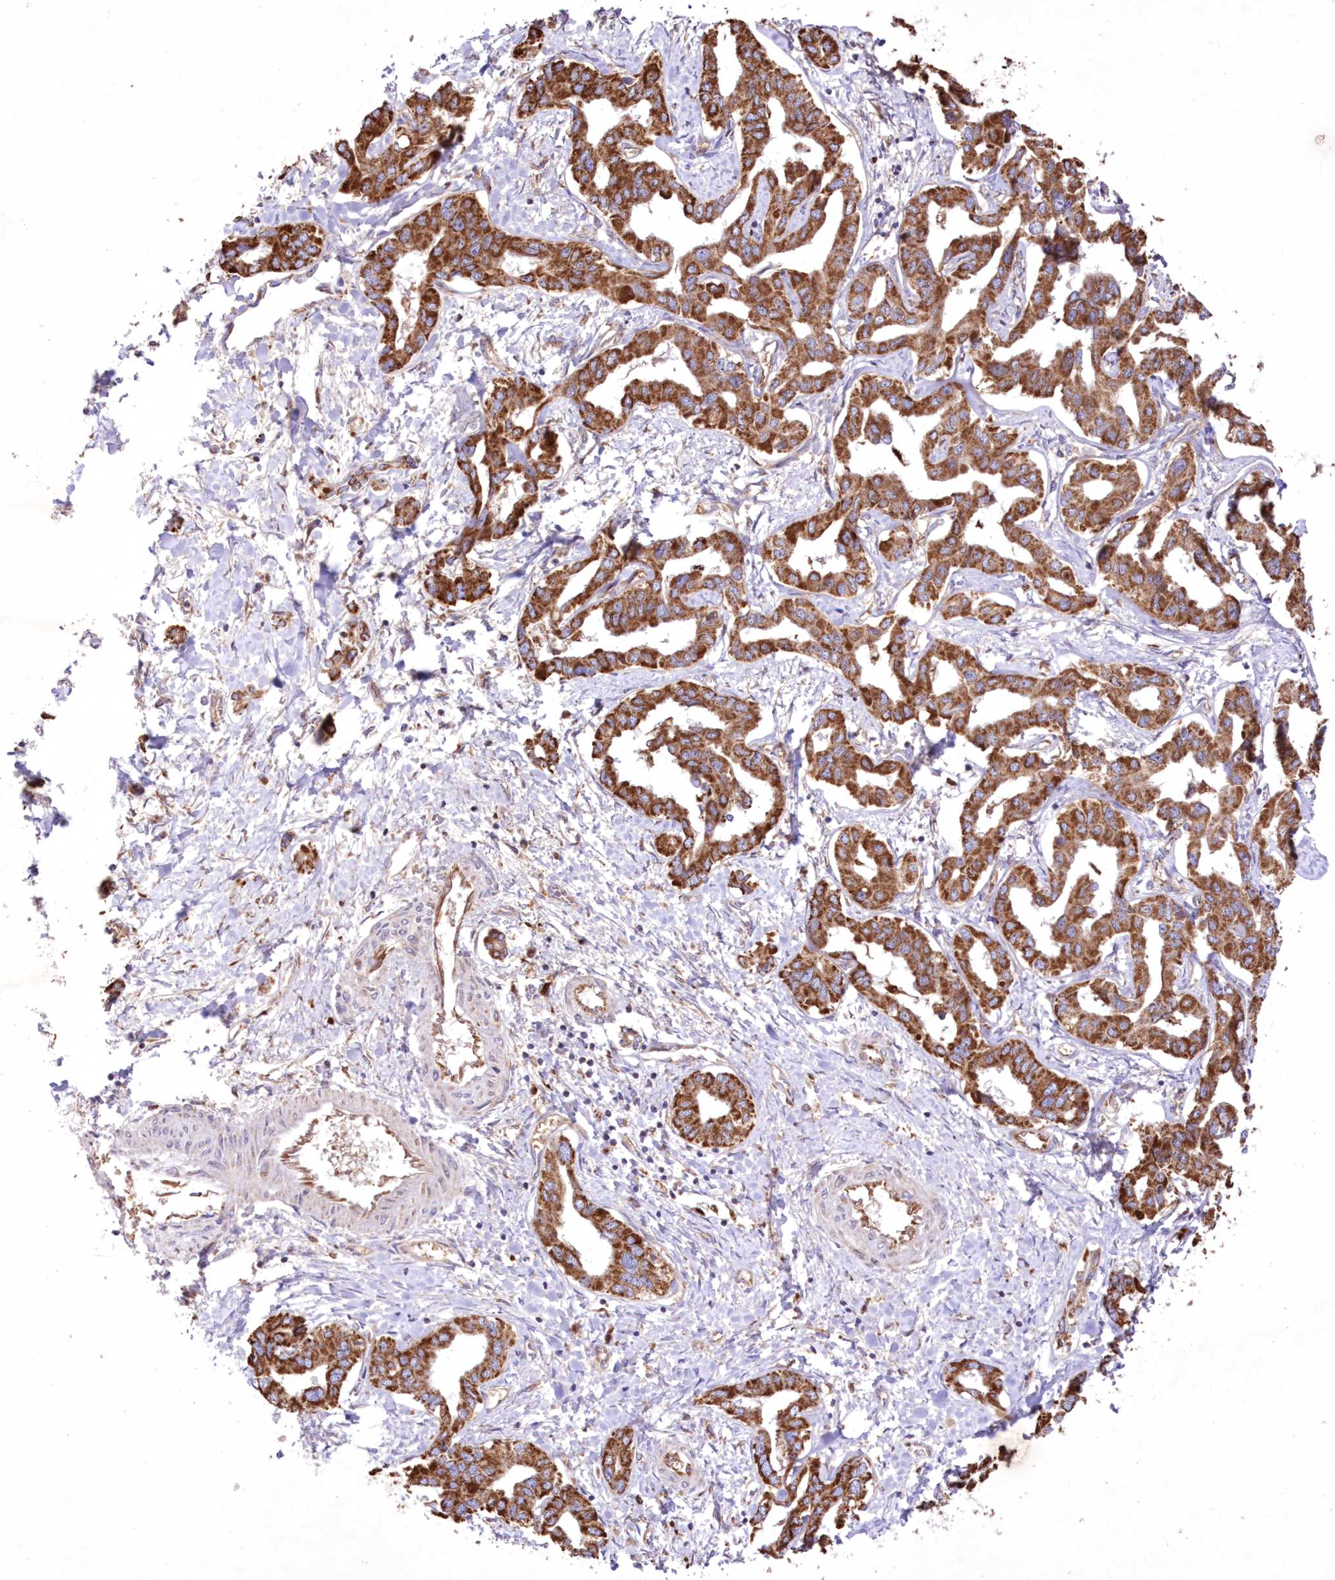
{"staining": {"intensity": "strong", "quantity": ">75%", "location": "cytoplasmic/membranous"}, "tissue": "liver cancer", "cell_type": "Tumor cells", "image_type": "cancer", "snomed": [{"axis": "morphology", "description": "Cholangiocarcinoma"}, {"axis": "topography", "description": "Liver"}], "caption": "Liver cholangiocarcinoma stained with immunohistochemistry (IHC) displays strong cytoplasmic/membranous positivity in about >75% of tumor cells. Using DAB (3,3'-diaminobenzidine) (brown) and hematoxylin (blue) stains, captured at high magnification using brightfield microscopy.", "gene": "FCHO2", "patient": {"sex": "male", "age": 59}}